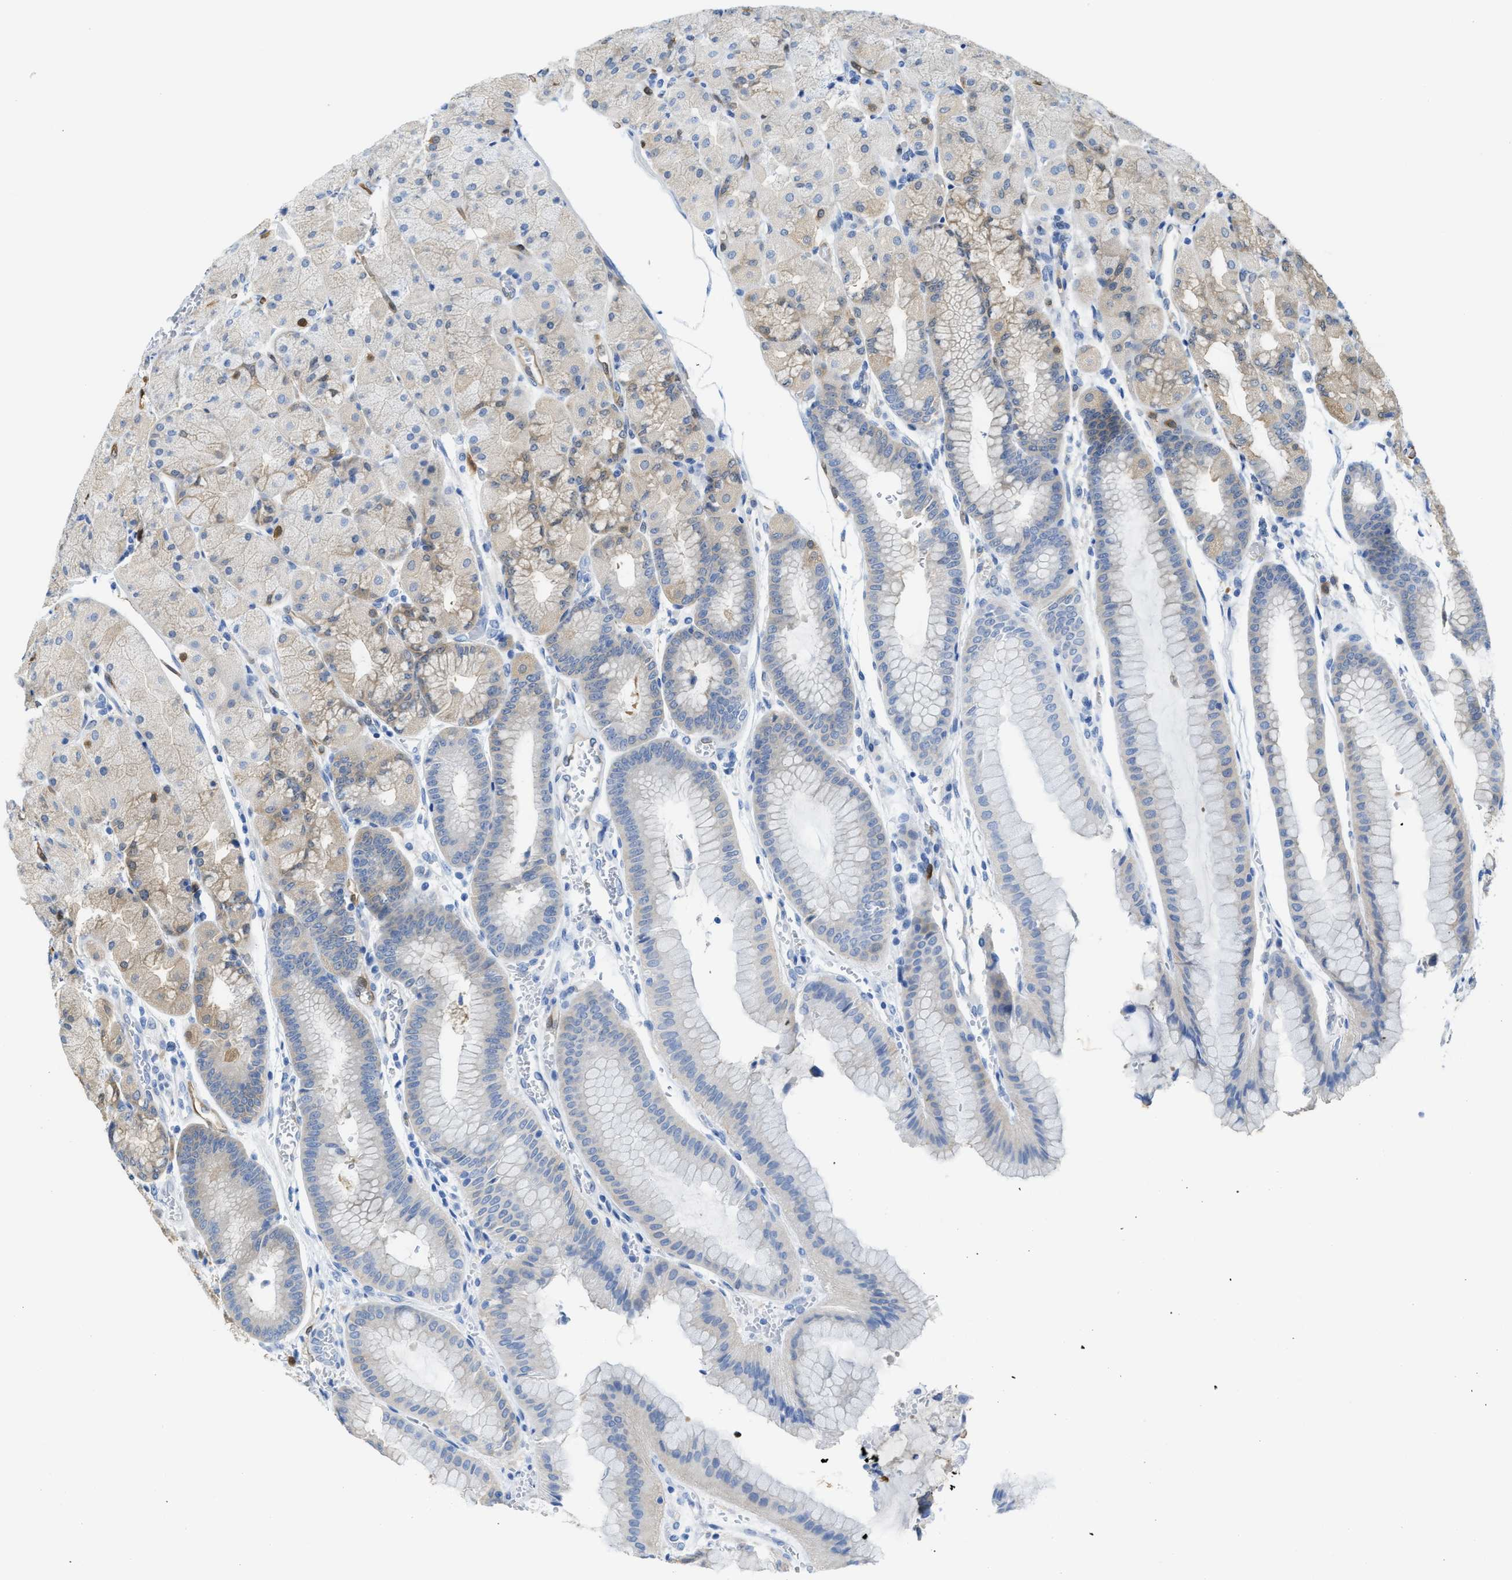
{"staining": {"intensity": "weak", "quantity": "<25%", "location": "cytoplasmic/membranous"}, "tissue": "stomach", "cell_type": "Glandular cells", "image_type": "normal", "snomed": [{"axis": "morphology", "description": "Normal tissue, NOS"}, {"axis": "morphology", "description": "Carcinoid, malignant, NOS"}, {"axis": "topography", "description": "Stomach, upper"}], "caption": "Immunohistochemistry of normal stomach shows no positivity in glandular cells.", "gene": "ASS1", "patient": {"sex": "male", "age": 39}}